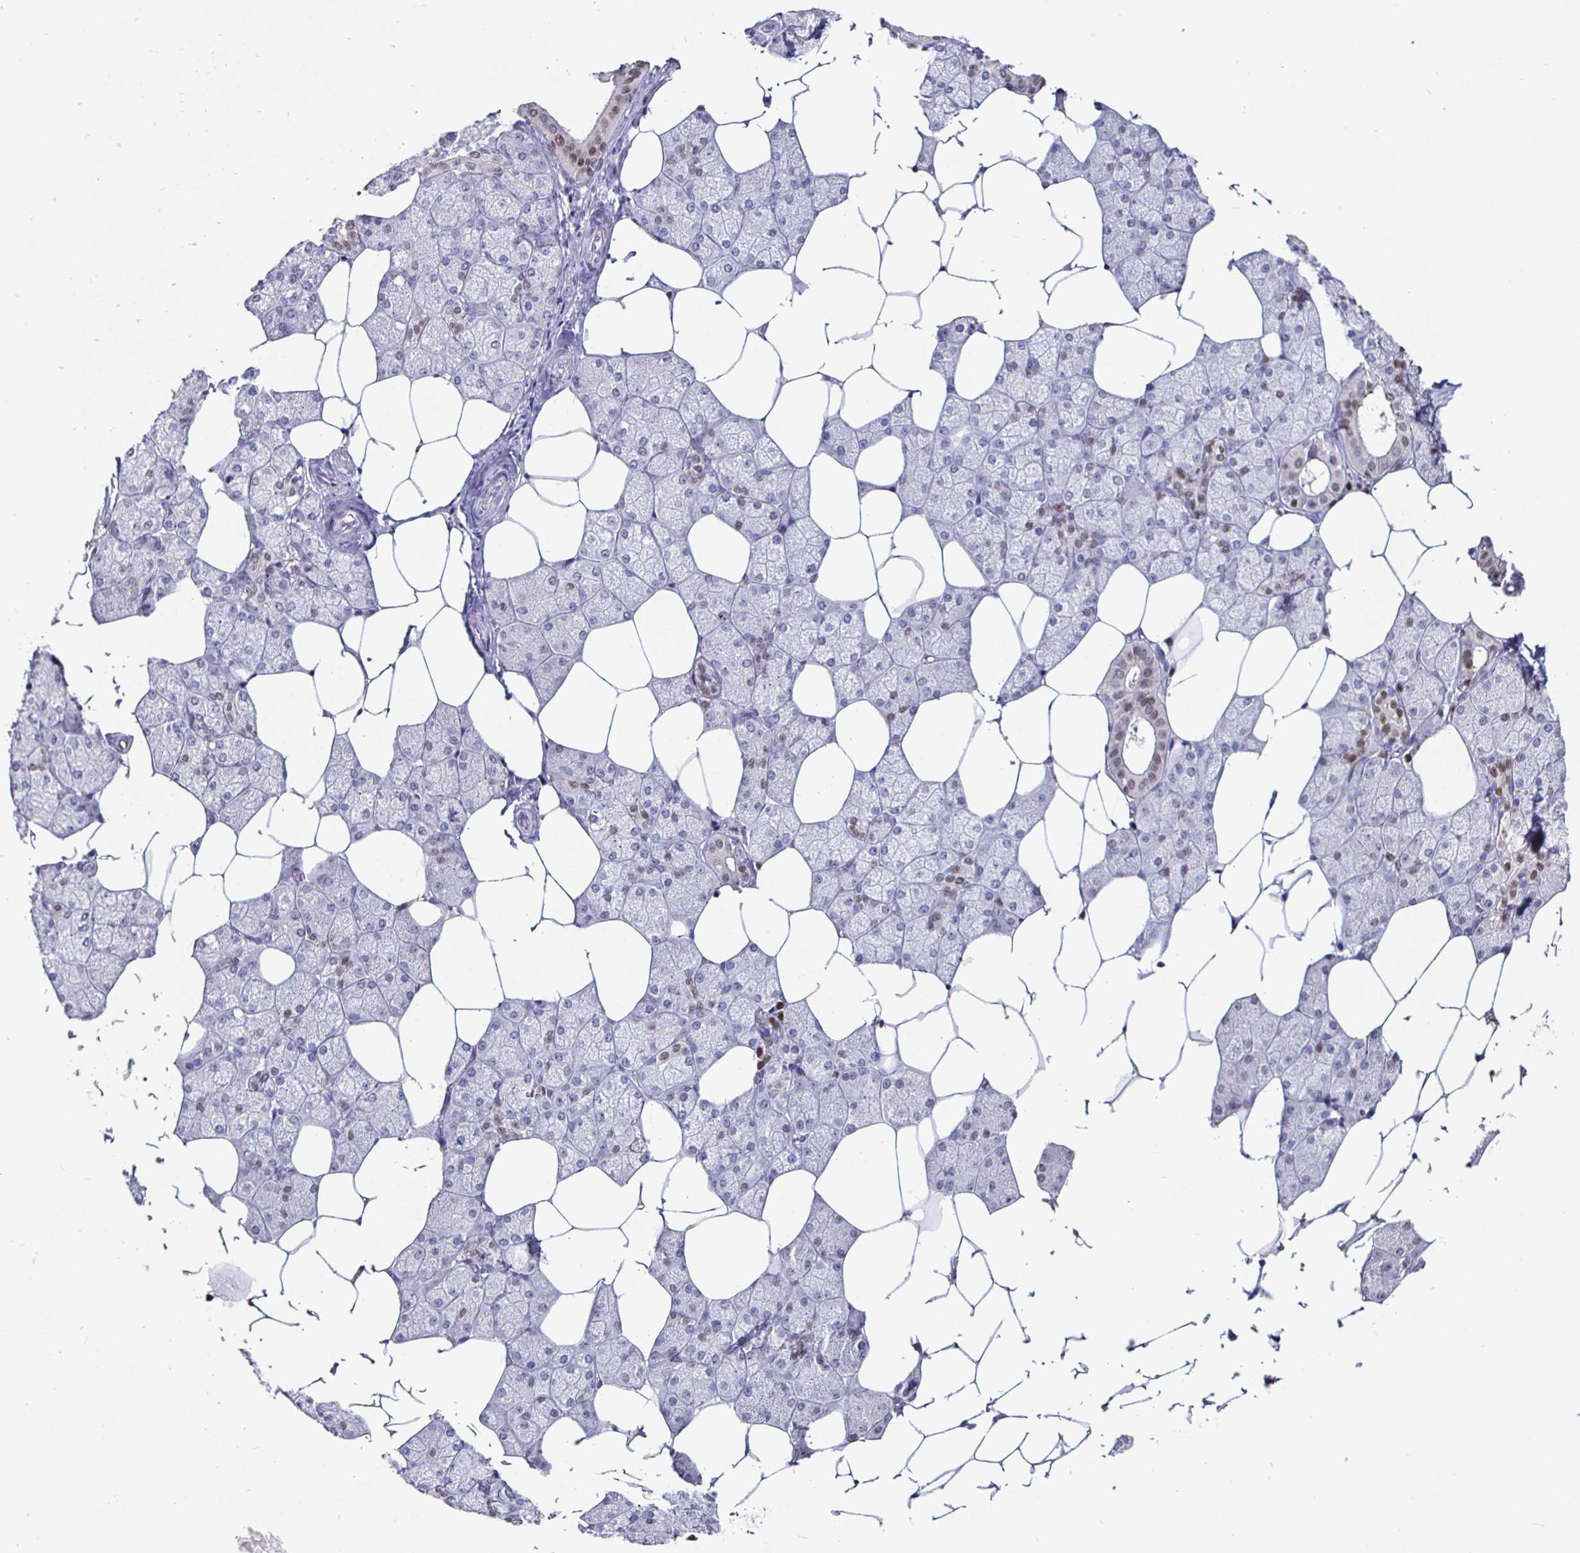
{"staining": {"intensity": "strong", "quantity": "<25%", "location": "nuclear"}, "tissue": "salivary gland", "cell_type": "Glandular cells", "image_type": "normal", "snomed": [{"axis": "morphology", "description": "Normal tissue, NOS"}, {"axis": "topography", "description": "Salivary gland"}], "caption": "DAB (3,3'-diaminobenzidine) immunohistochemical staining of benign human salivary gland displays strong nuclear protein positivity in approximately <25% of glandular cells.", "gene": "RUNX2", "patient": {"sex": "female", "age": 43}}